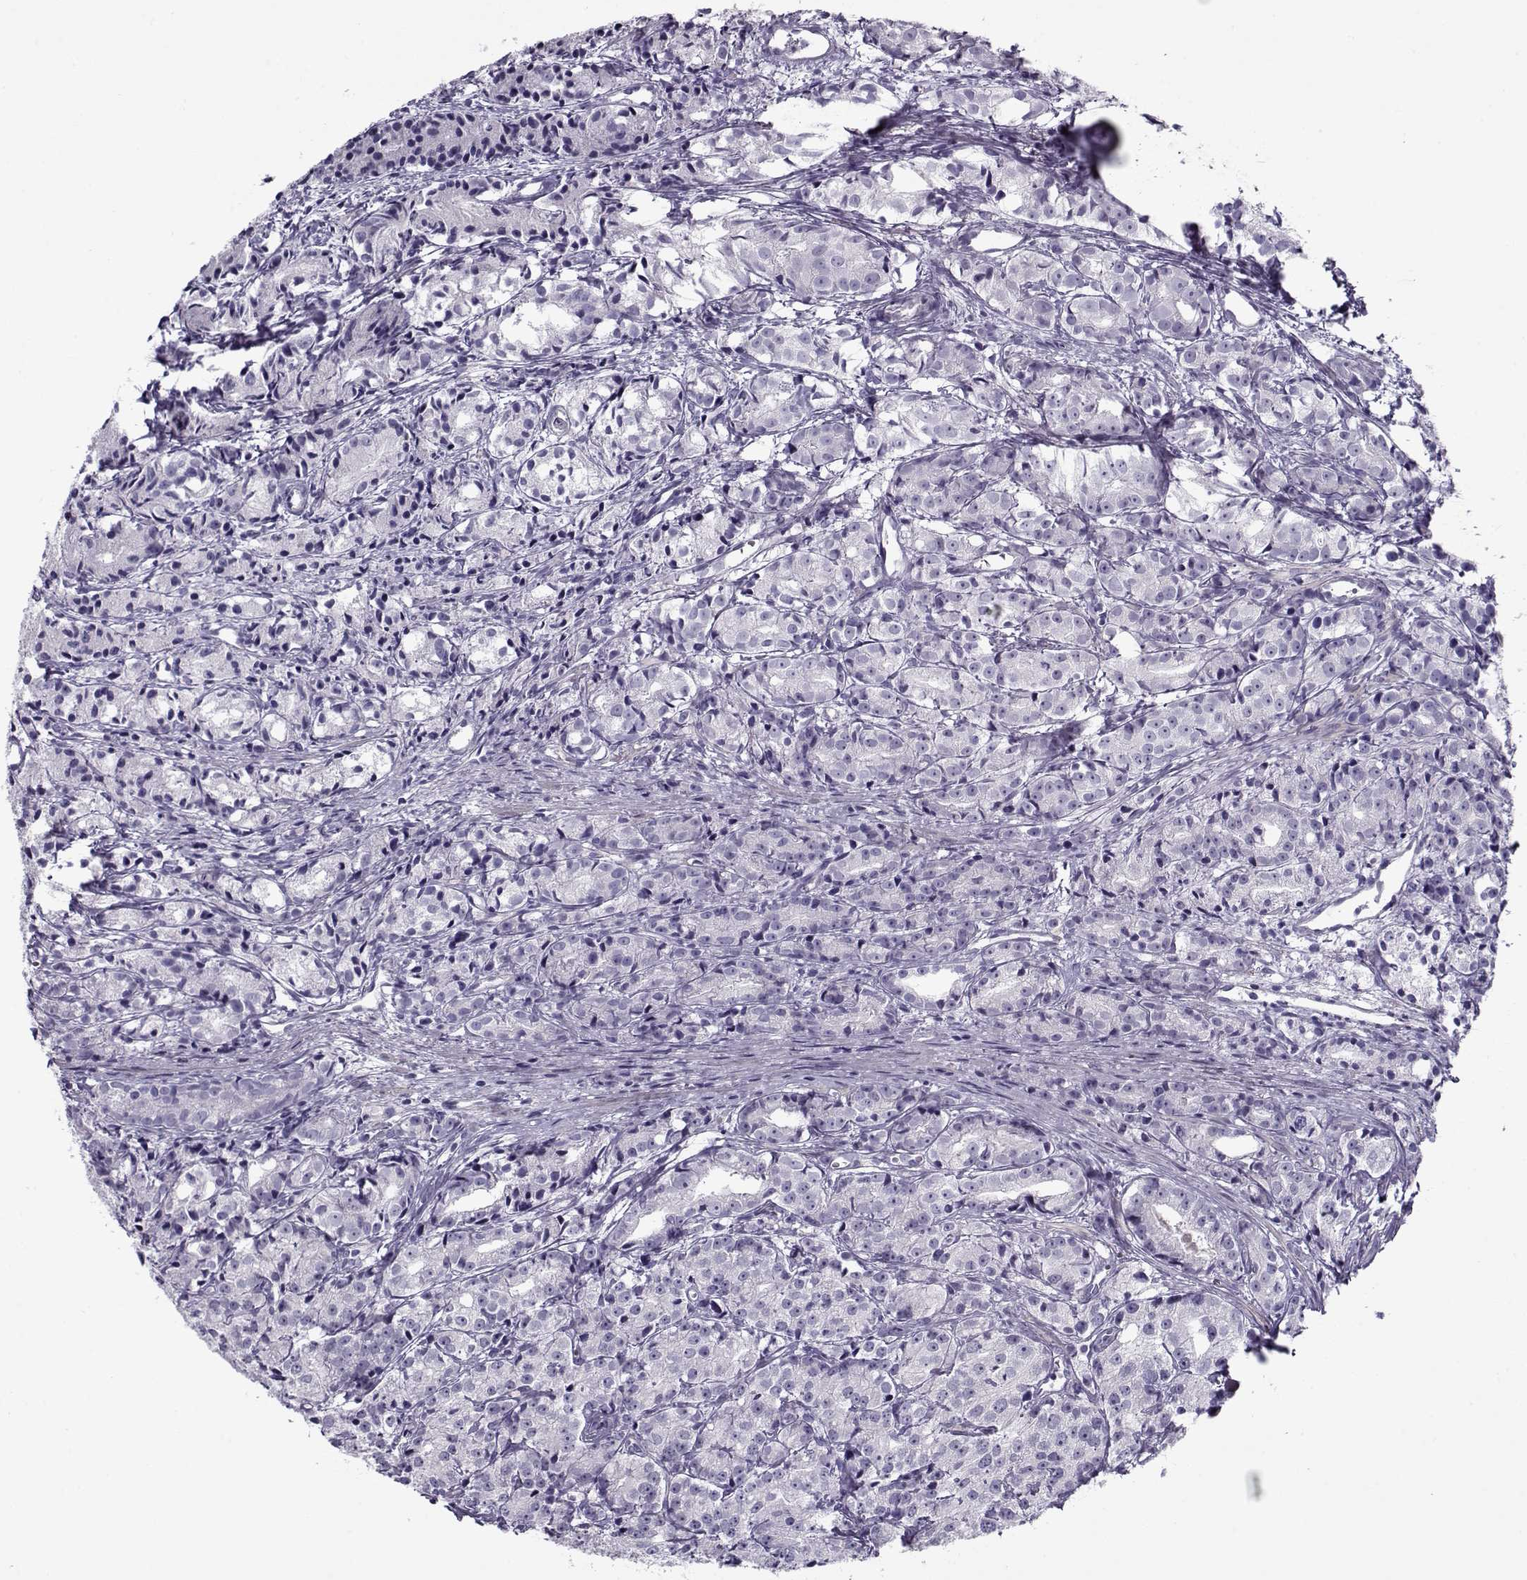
{"staining": {"intensity": "negative", "quantity": "none", "location": "none"}, "tissue": "prostate cancer", "cell_type": "Tumor cells", "image_type": "cancer", "snomed": [{"axis": "morphology", "description": "Adenocarcinoma, Medium grade"}, {"axis": "topography", "description": "Prostate"}], "caption": "Immunohistochemical staining of human prostate cancer shows no significant staining in tumor cells. (Stains: DAB (3,3'-diaminobenzidine) immunohistochemistry with hematoxylin counter stain, Microscopy: brightfield microscopy at high magnification).", "gene": "CIBAR1", "patient": {"sex": "male", "age": 74}}